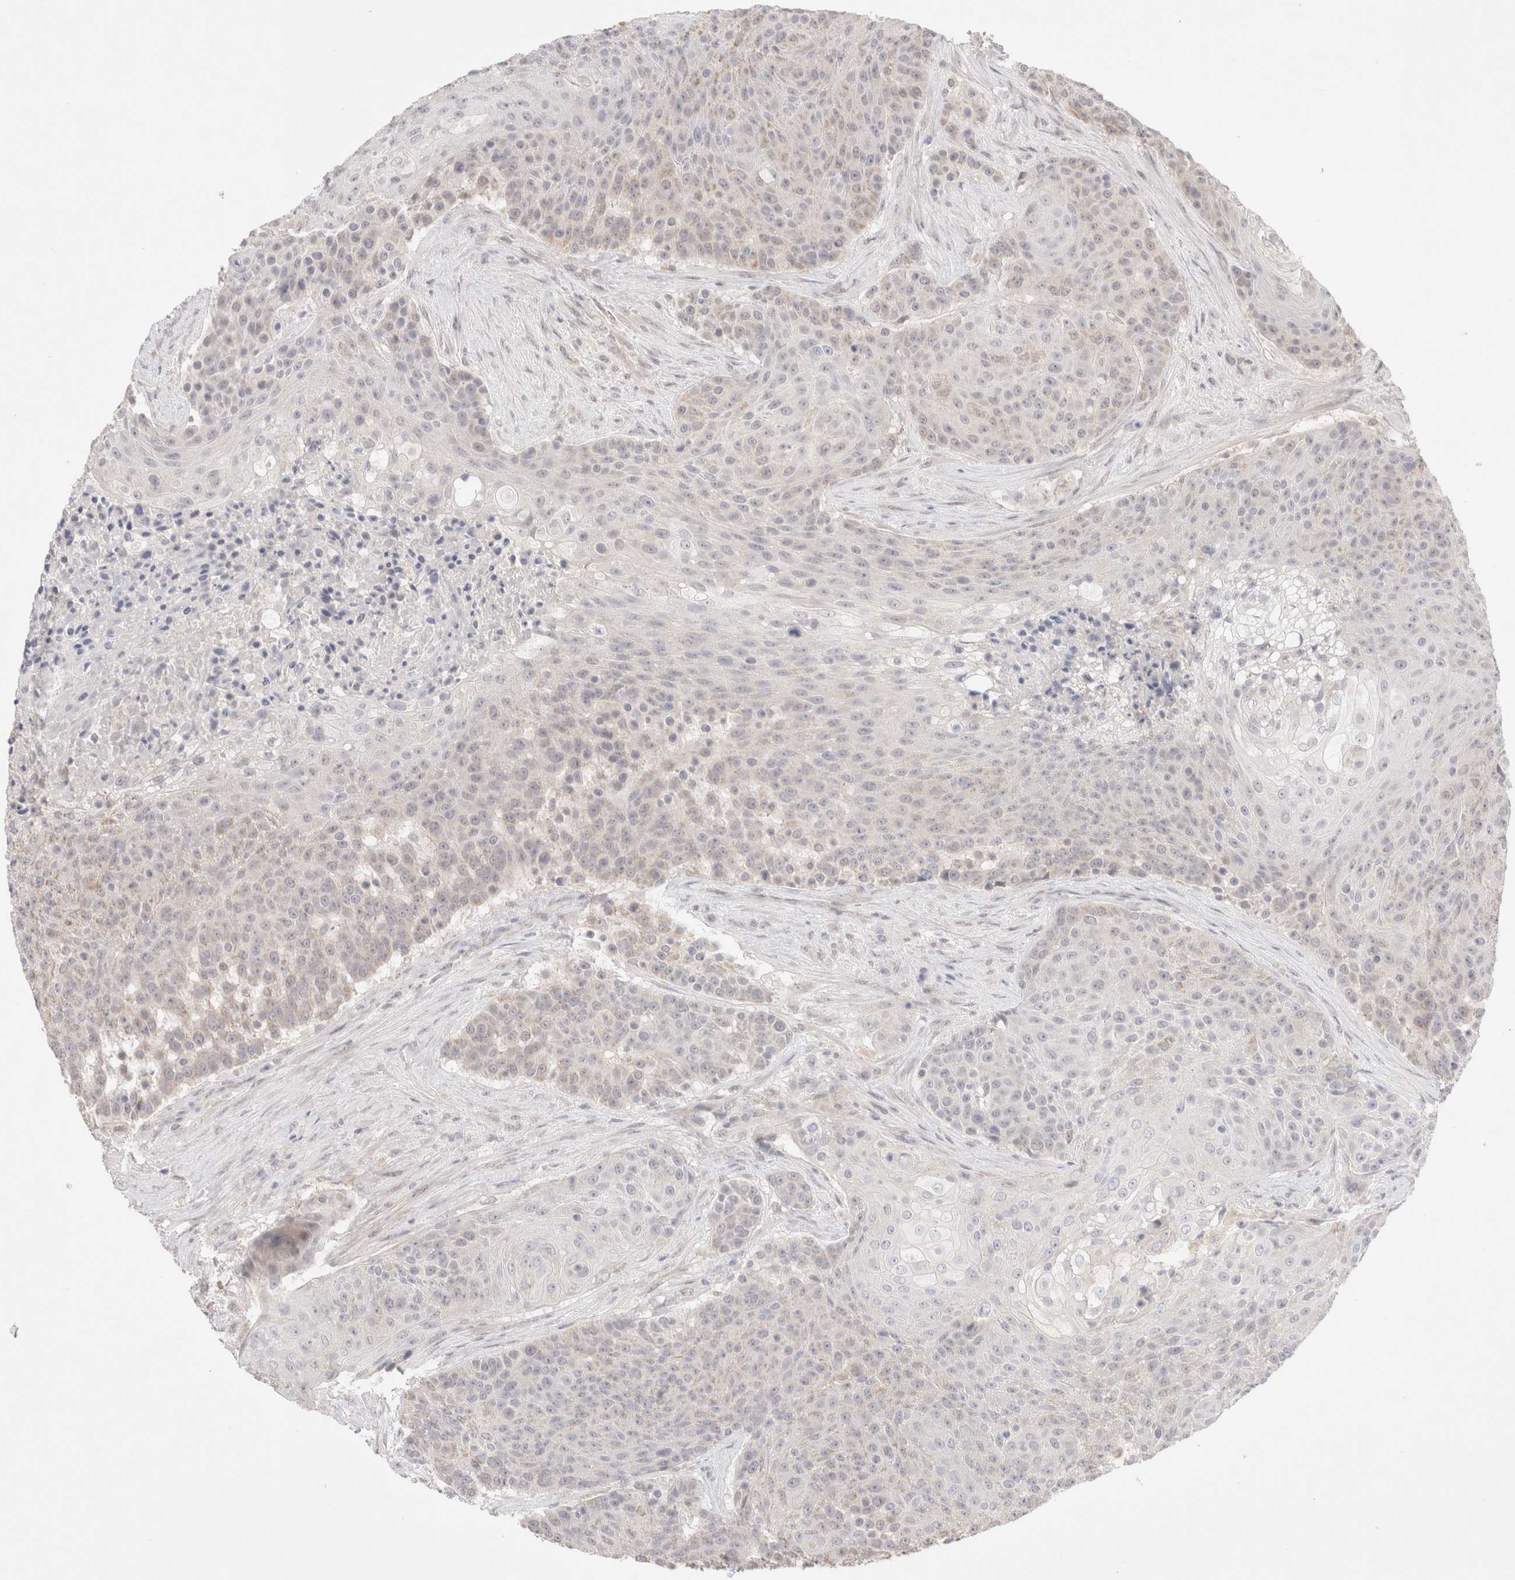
{"staining": {"intensity": "weak", "quantity": "<25%", "location": "cytoplasmic/membranous"}, "tissue": "urothelial cancer", "cell_type": "Tumor cells", "image_type": "cancer", "snomed": [{"axis": "morphology", "description": "Urothelial carcinoma, High grade"}, {"axis": "topography", "description": "Urinary bladder"}], "caption": "The photomicrograph exhibits no significant expression in tumor cells of high-grade urothelial carcinoma.", "gene": "SPATA20", "patient": {"sex": "female", "age": 63}}